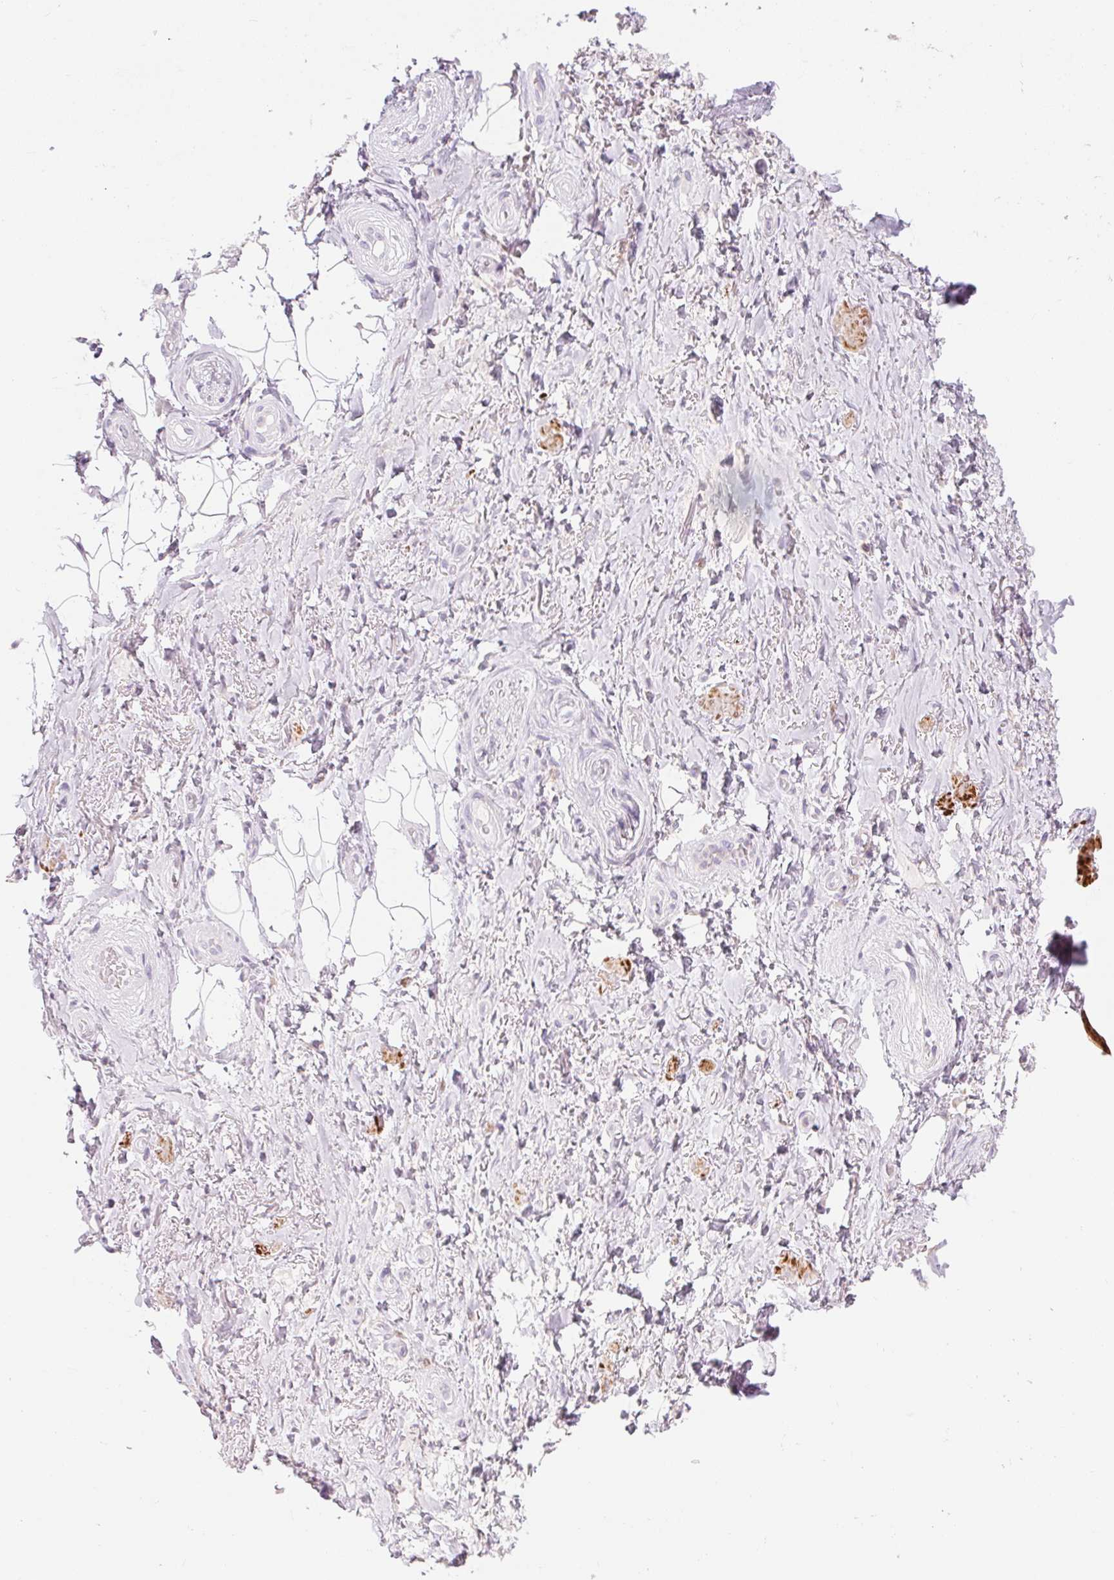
{"staining": {"intensity": "negative", "quantity": "none", "location": "none"}, "tissue": "adipose tissue", "cell_type": "Adipocytes", "image_type": "normal", "snomed": [{"axis": "morphology", "description": "Normal tissue, NOS"}, {"axis": "topography", "description": "Anal"}, {"axis": "topography", "description": "Peripheral nerve tissue"}], "caption": "This micrograph is of unremarkable adipose tissue stained with immunohistochemistry to label a protein in brown with the nuclei are counter-stained blue. There is no positivity in adipocytes. The staining is performed using DAB (3,3'-diaminobenzidine) brown chromogen with nuclei counter-stained in using hematoxylin.", "gene": "ECPAS", "patient": {"sex": "male", "age": 53}}